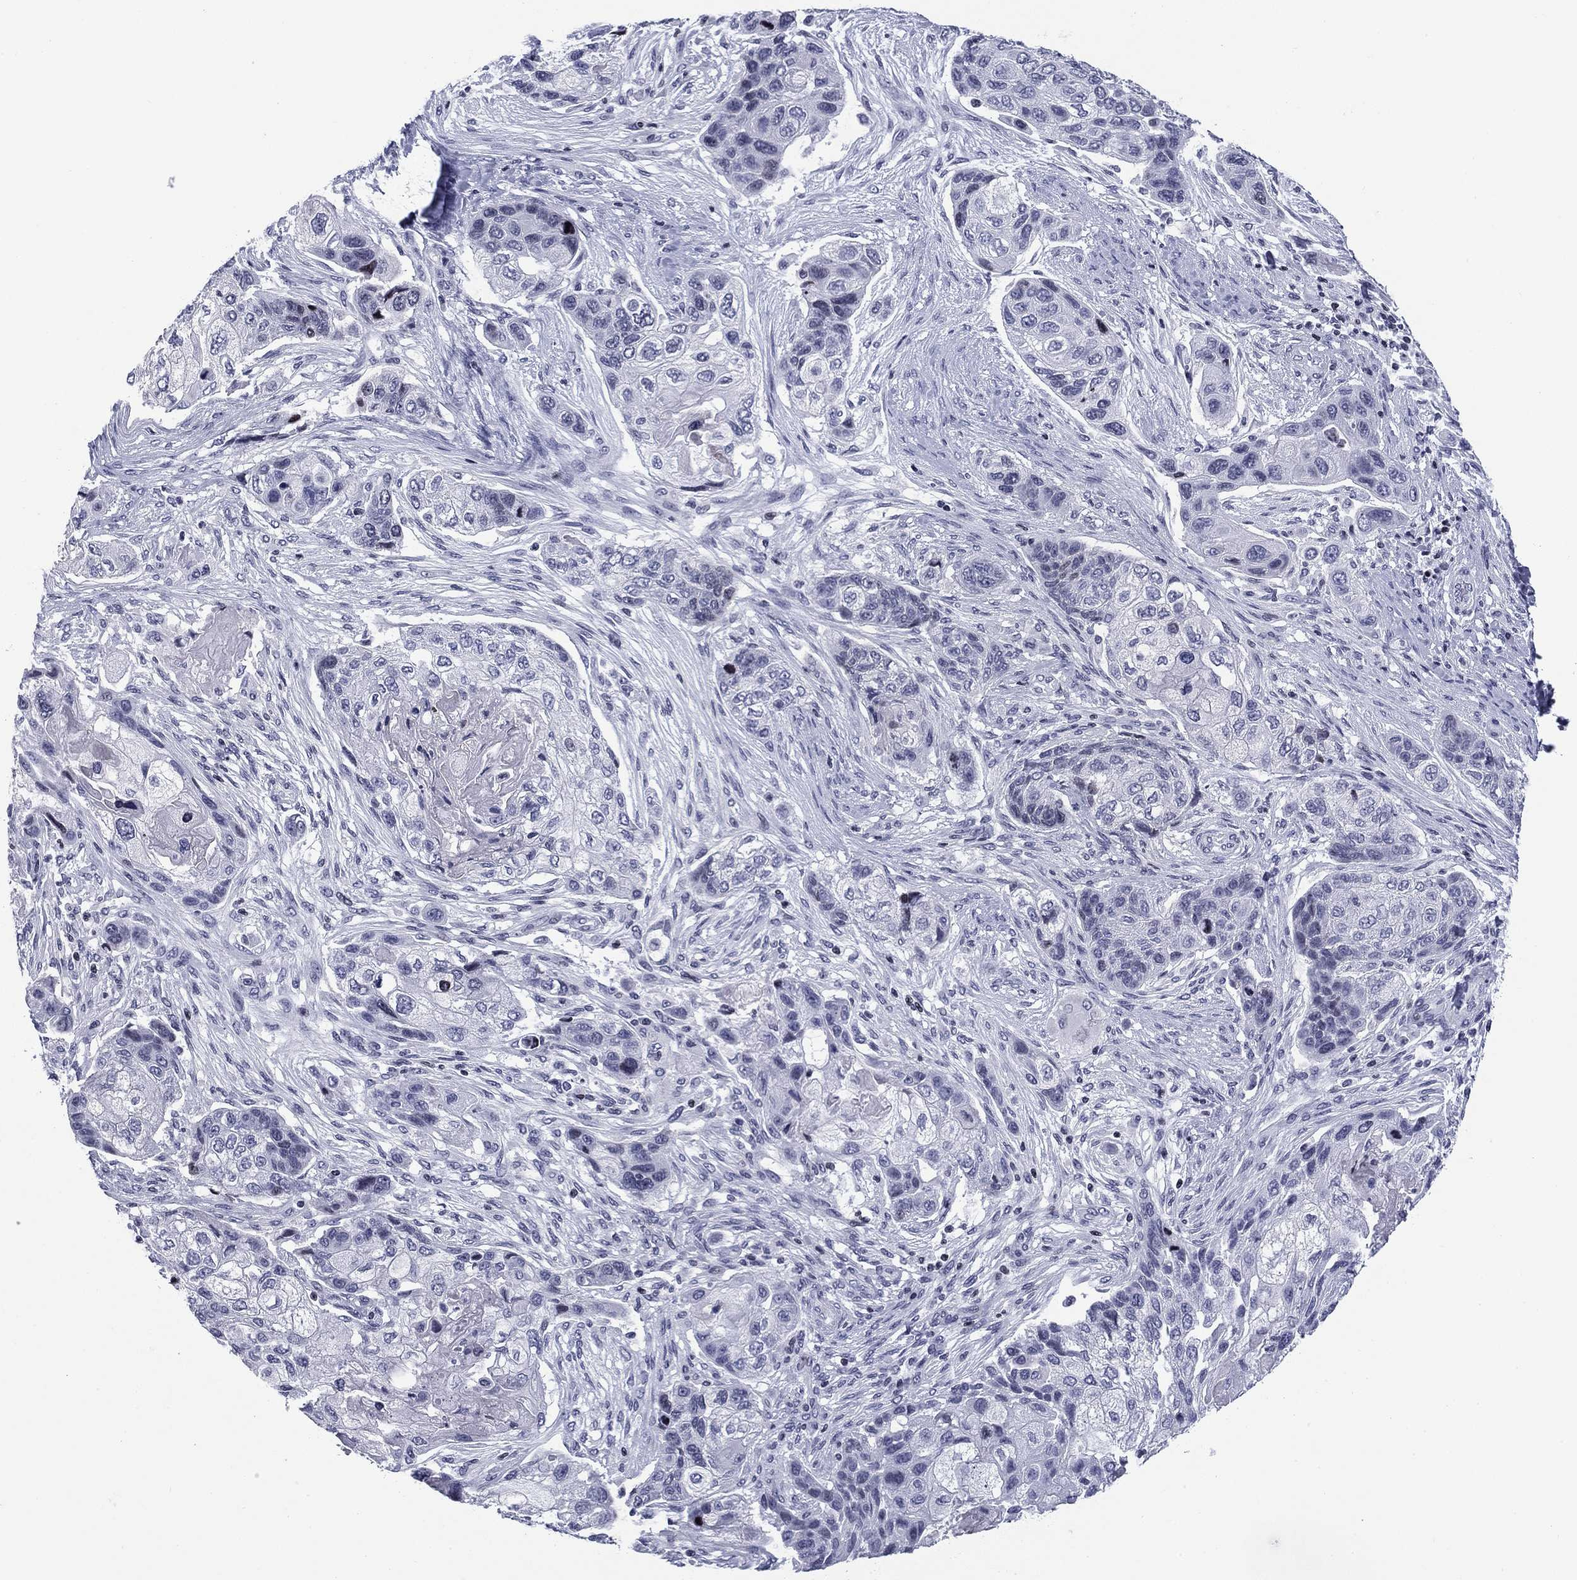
{"staining": {"intensity": "negative", "quantity": "none", "location": "none"}, "tissue": "lung cancer", "cell_type": "Tumor cells", "image_type": "cancer", "snomed": [{"axis": "morphology", "description": "Squamous cell carcinoma, NOS"}, {"axis": "topography", "description": "Lung"}], "caption": "Immunohistochemical staining of human lung squamous cell carcinoma demonstrates no significant staining in tumor cells.", "gene": "CCDC144A", "patient": {"sex": "male", "age": 69}}